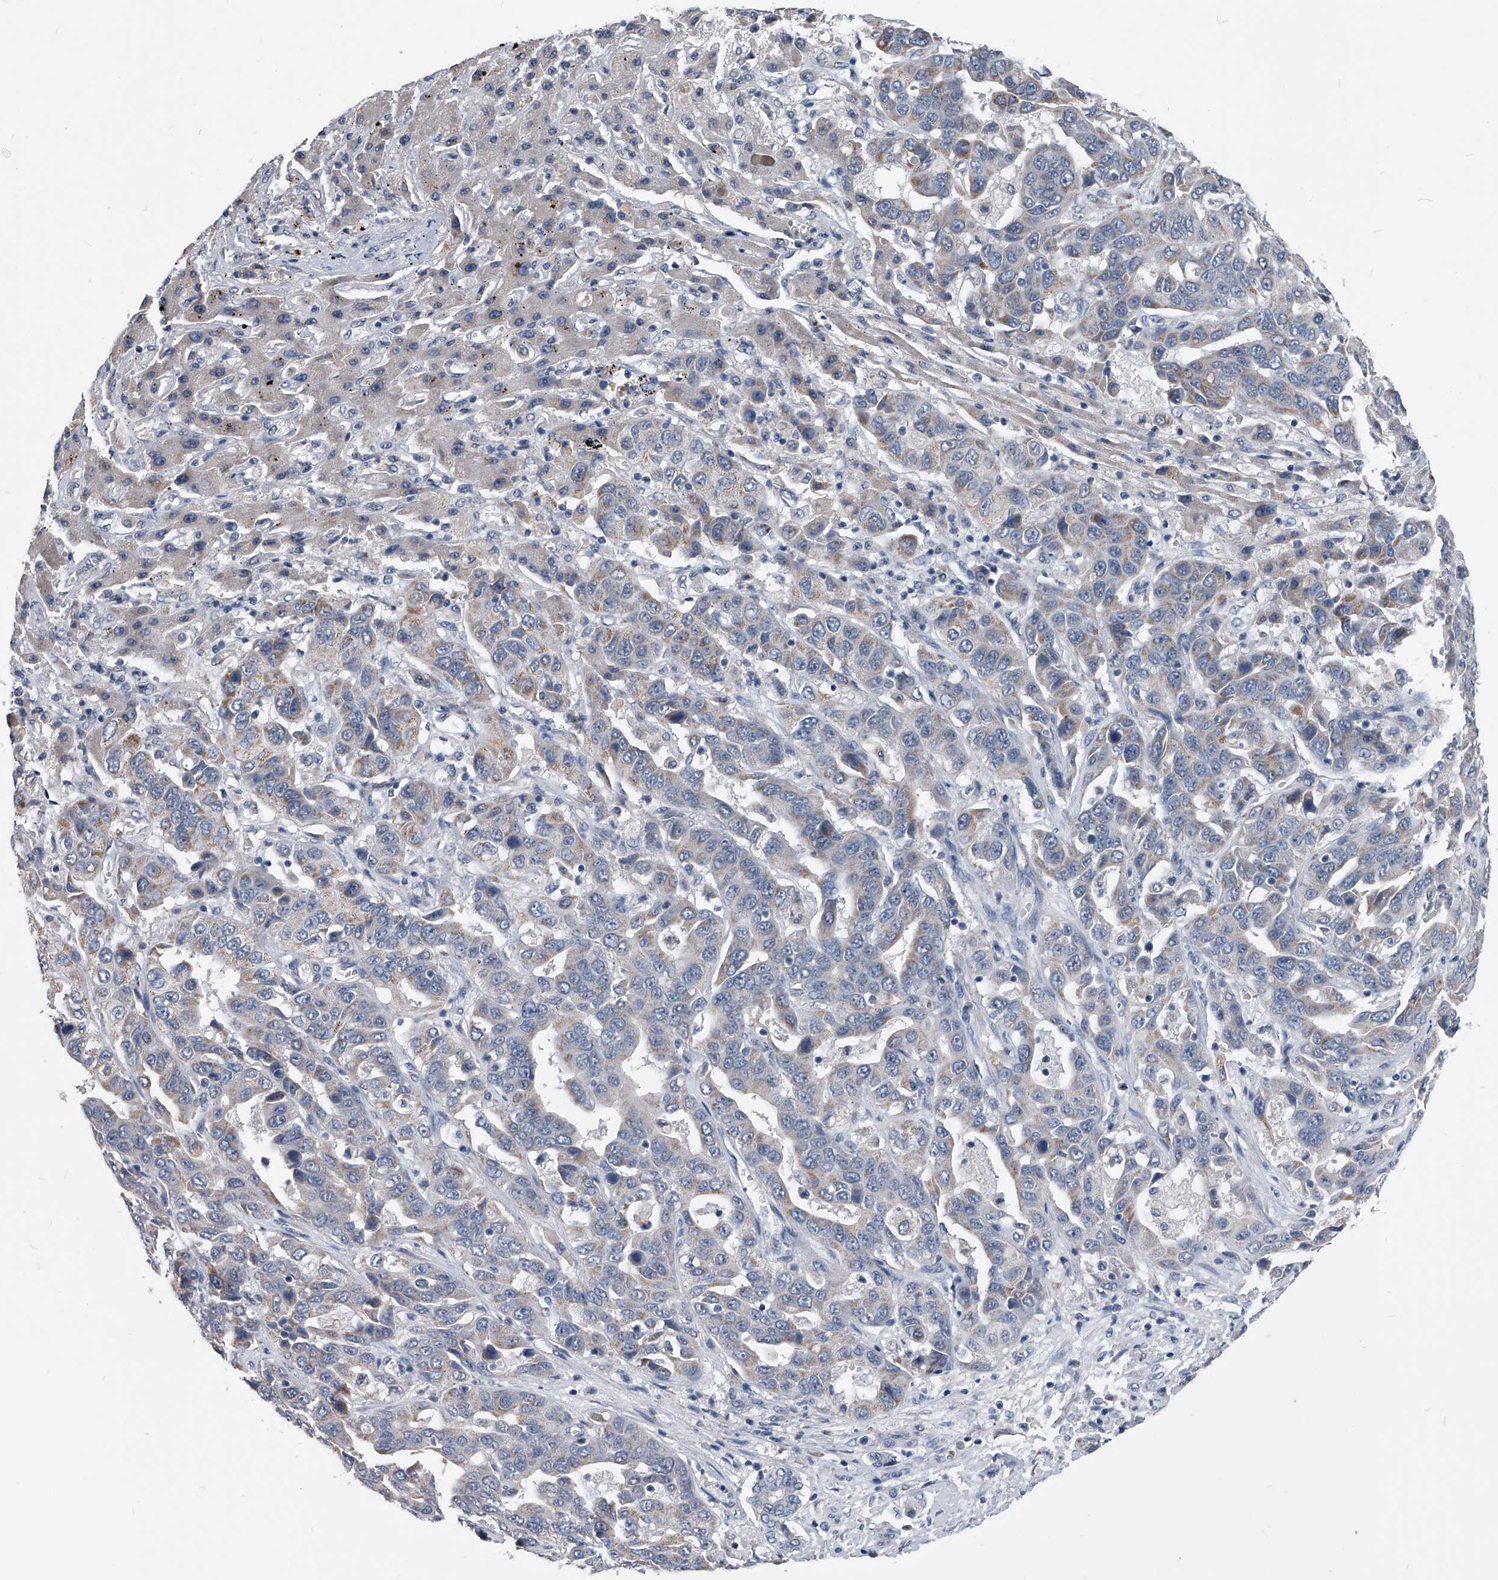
{"staining": {"intensity": "weak", "quantity": "<25%", "location": "cytoplasmic/membranous"}, "tissue": "liver cancer", "cell_type": "Tumor cells", "image_type": "cancer", "snomed": [{"axis": "morphology", "description": "Cholangiocarcinoma"}, {"axis": "topography", "description": "Liver"}], "caption": "A high-resolution photomicrograph shows IHC staining of liver cancer (cholangiocarcinoma), which reveals no significant positivity in tumor cells. (DAB immunohistochemistry with hematoxylin counter stain).", "gene": "OAT", "patient": {"sex": "female", "age": 52}}